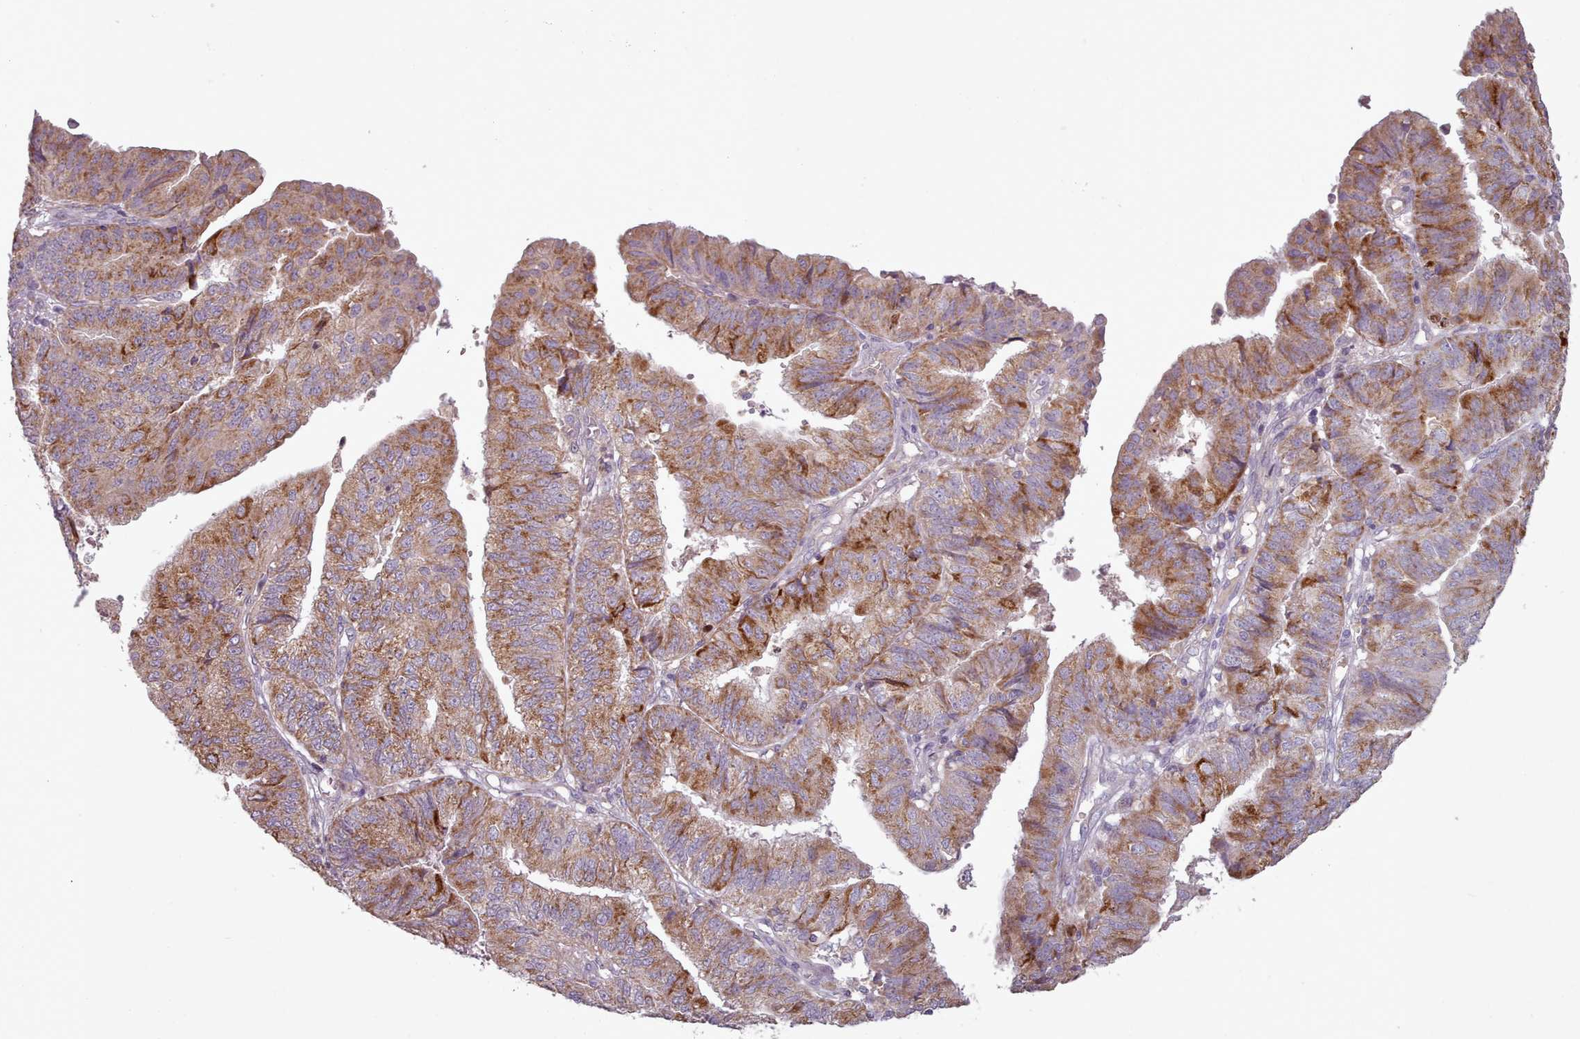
{"staining": {"intensity": "moderate", "quantity": "25%-75%", "location": "cytoplasmic/membranous"}, "tissue": "endometrial cancer", "cell_type": "Tumor cells", "image_type": "cancer", "snomed": [{"axis": "morphology", "description": "Adenocarcinoma, NOS"}, {"axis": "topography", "description": "Endometrium"}], "caption": "This photomicrograph shows immunohistochemistry staining of endometrial cancer (adenocarcinoma), with medium moderate cytoplasmic/membranous expression in approximately 25%-75% of tumor cells.", "gene": "LAPTM5", "patient": {"sex": "female", "age": 56}}